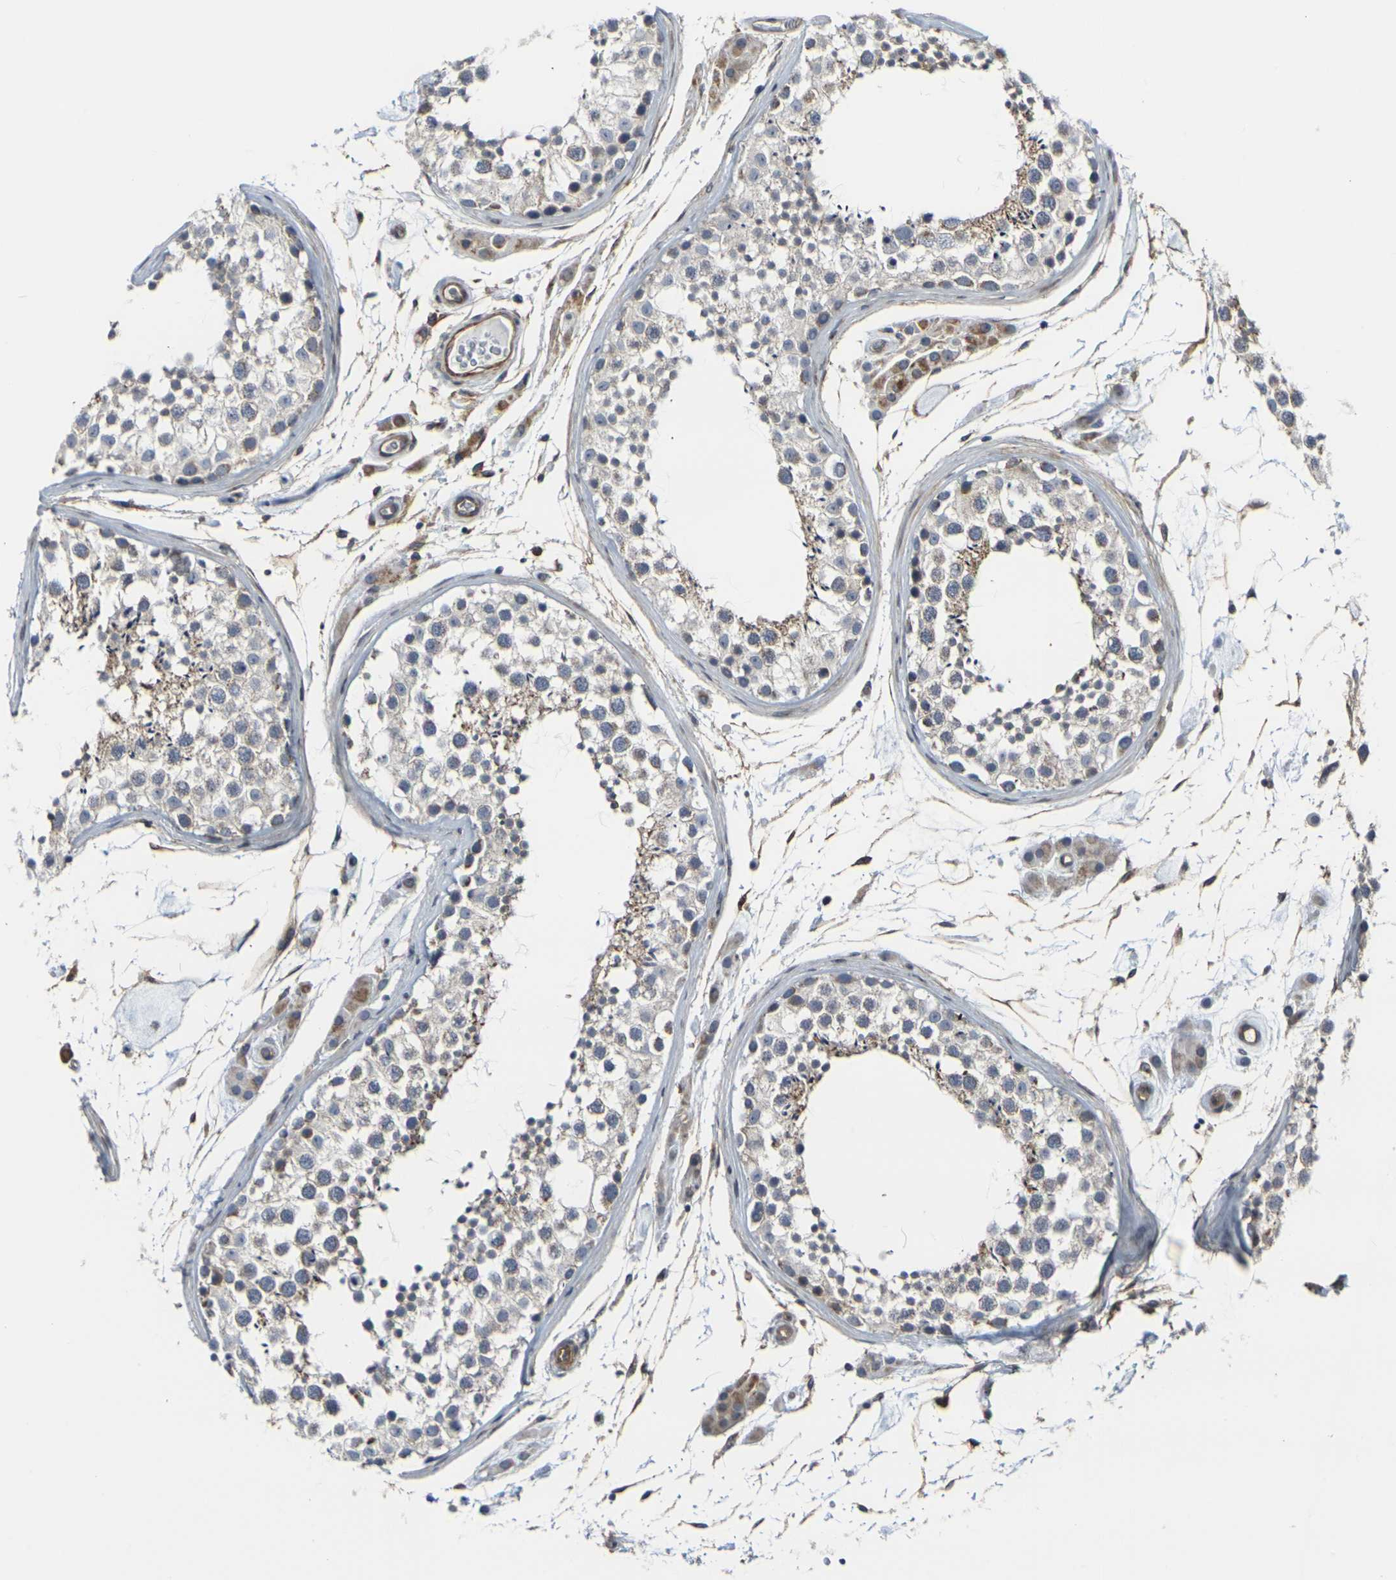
{"staining": {"intensity": "weak", "quantity": "<25%", "location": "cytoplasmic/membranous"}, "tissue": "testis", "cell_type": "Cells in seminiferous ducts", "image_type": "normal", "snomed": [{"axis": "morphology", "description": "Normal tissue, NOS"}, {"axis": "topography", "description": "Testis"}], "caption": "Immunohistochemistry (IHC) image of normal testis: testis stained with DAB exhibits no significant protein positivity in cells in seminiferous ducts. Nuclei are stained in blue.", "gene": "MYOF", "patient": {"sex": "male", "age": 46}}